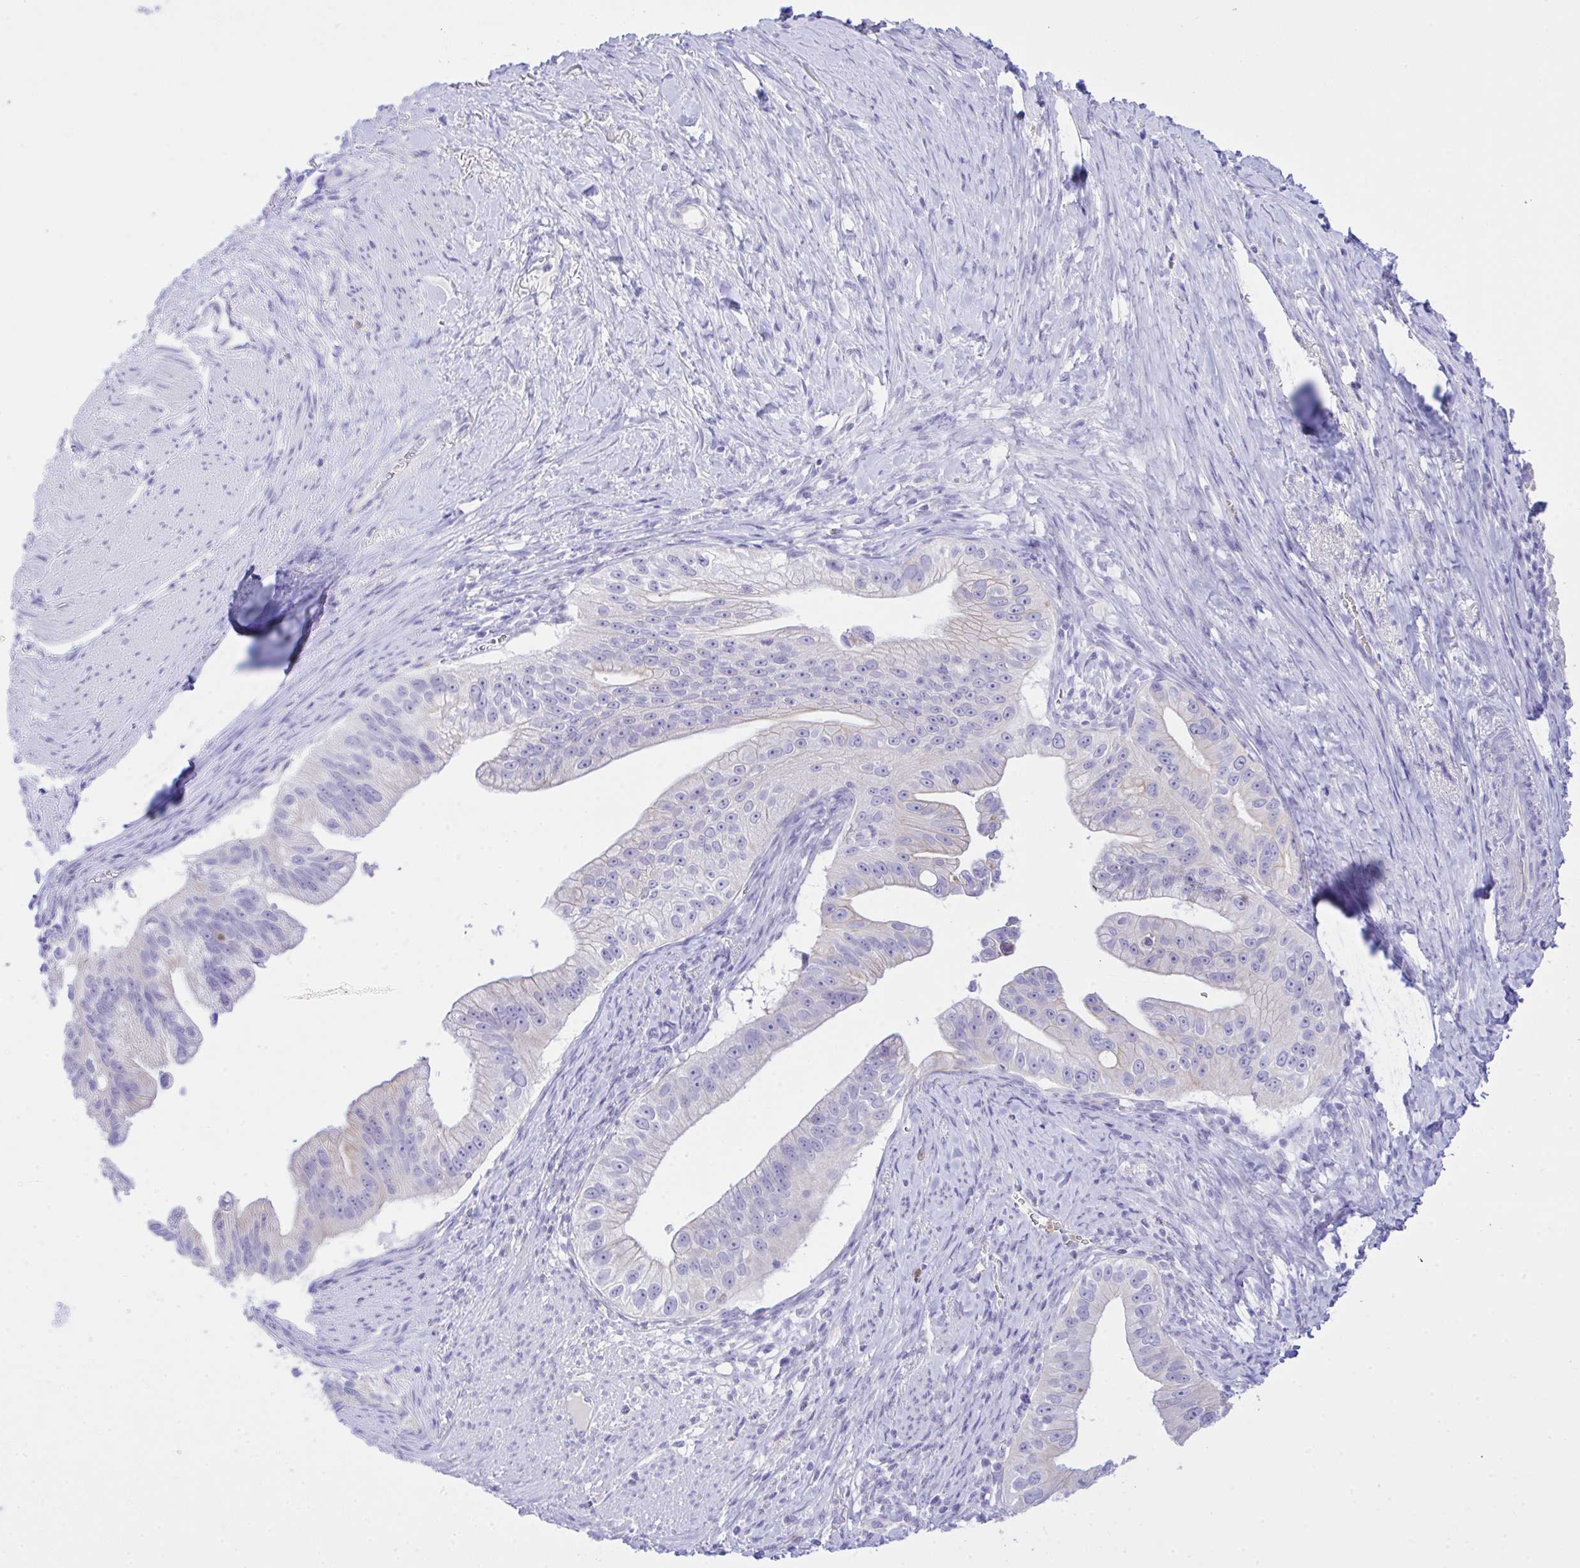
{"staining": {"intensity": "negative", "quantity": "none", "location": "none"}, "tissue": "pancreatic cancer", "cell_type": "Tumor cells", "image_type": "cancer", "snomed": [{"axis": "morphology", "description": "Adenocarcinoma, NOS"}, {"axis": "topography", "description": "Pancreas"}], "caption": "Immunohistochemistry (IHC) micrograph of neoplastic tissue: pancreatic cancer (adenocarcinoma) stained with DAB shows no significant protein staining in tumor cells.", "gene": "ZNF221", "patient": {"sex": "male", "age": 70}}